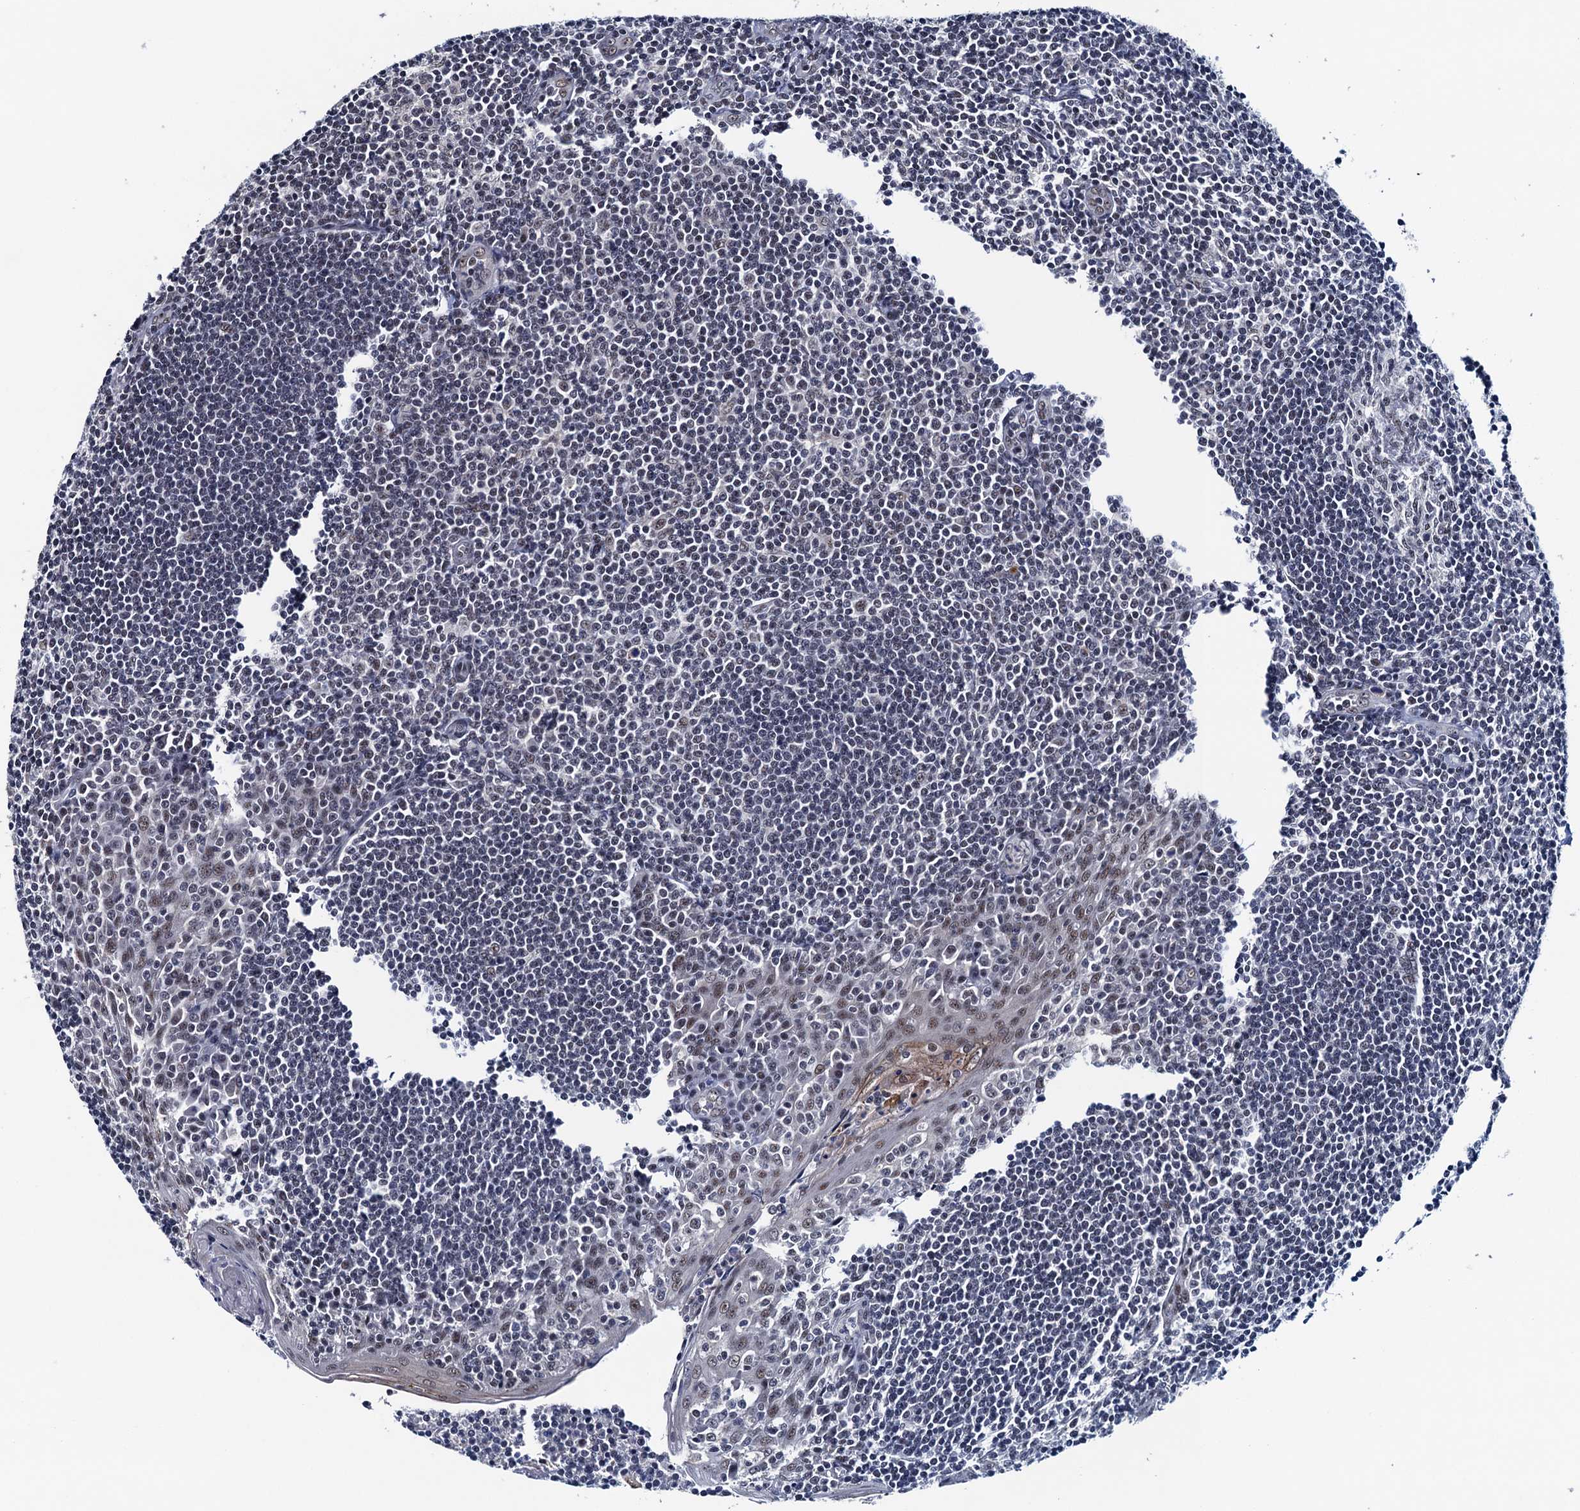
{"staining": {"intensity": "weak", "quantity": "25%-75%", "location": "nuclear"}, "tissue": "tonsil", "cell_type": "Germinal center cells", "image_type": "normal", "snomed": [{"axis": "morphology", "description": "Normal tissue, NOS"}, {"axis": "topography", "description": "Tonsil"}], "caption": "Immunohistochemistry (IHC) micrograph of benign tonsil stained for a protein (brown), which exhibits low levels of weak nuclear positivity in about 25%-75% of germinal center cells.", "gene": "FNBP4", "patient": {"sex": "male", "age": 27}}